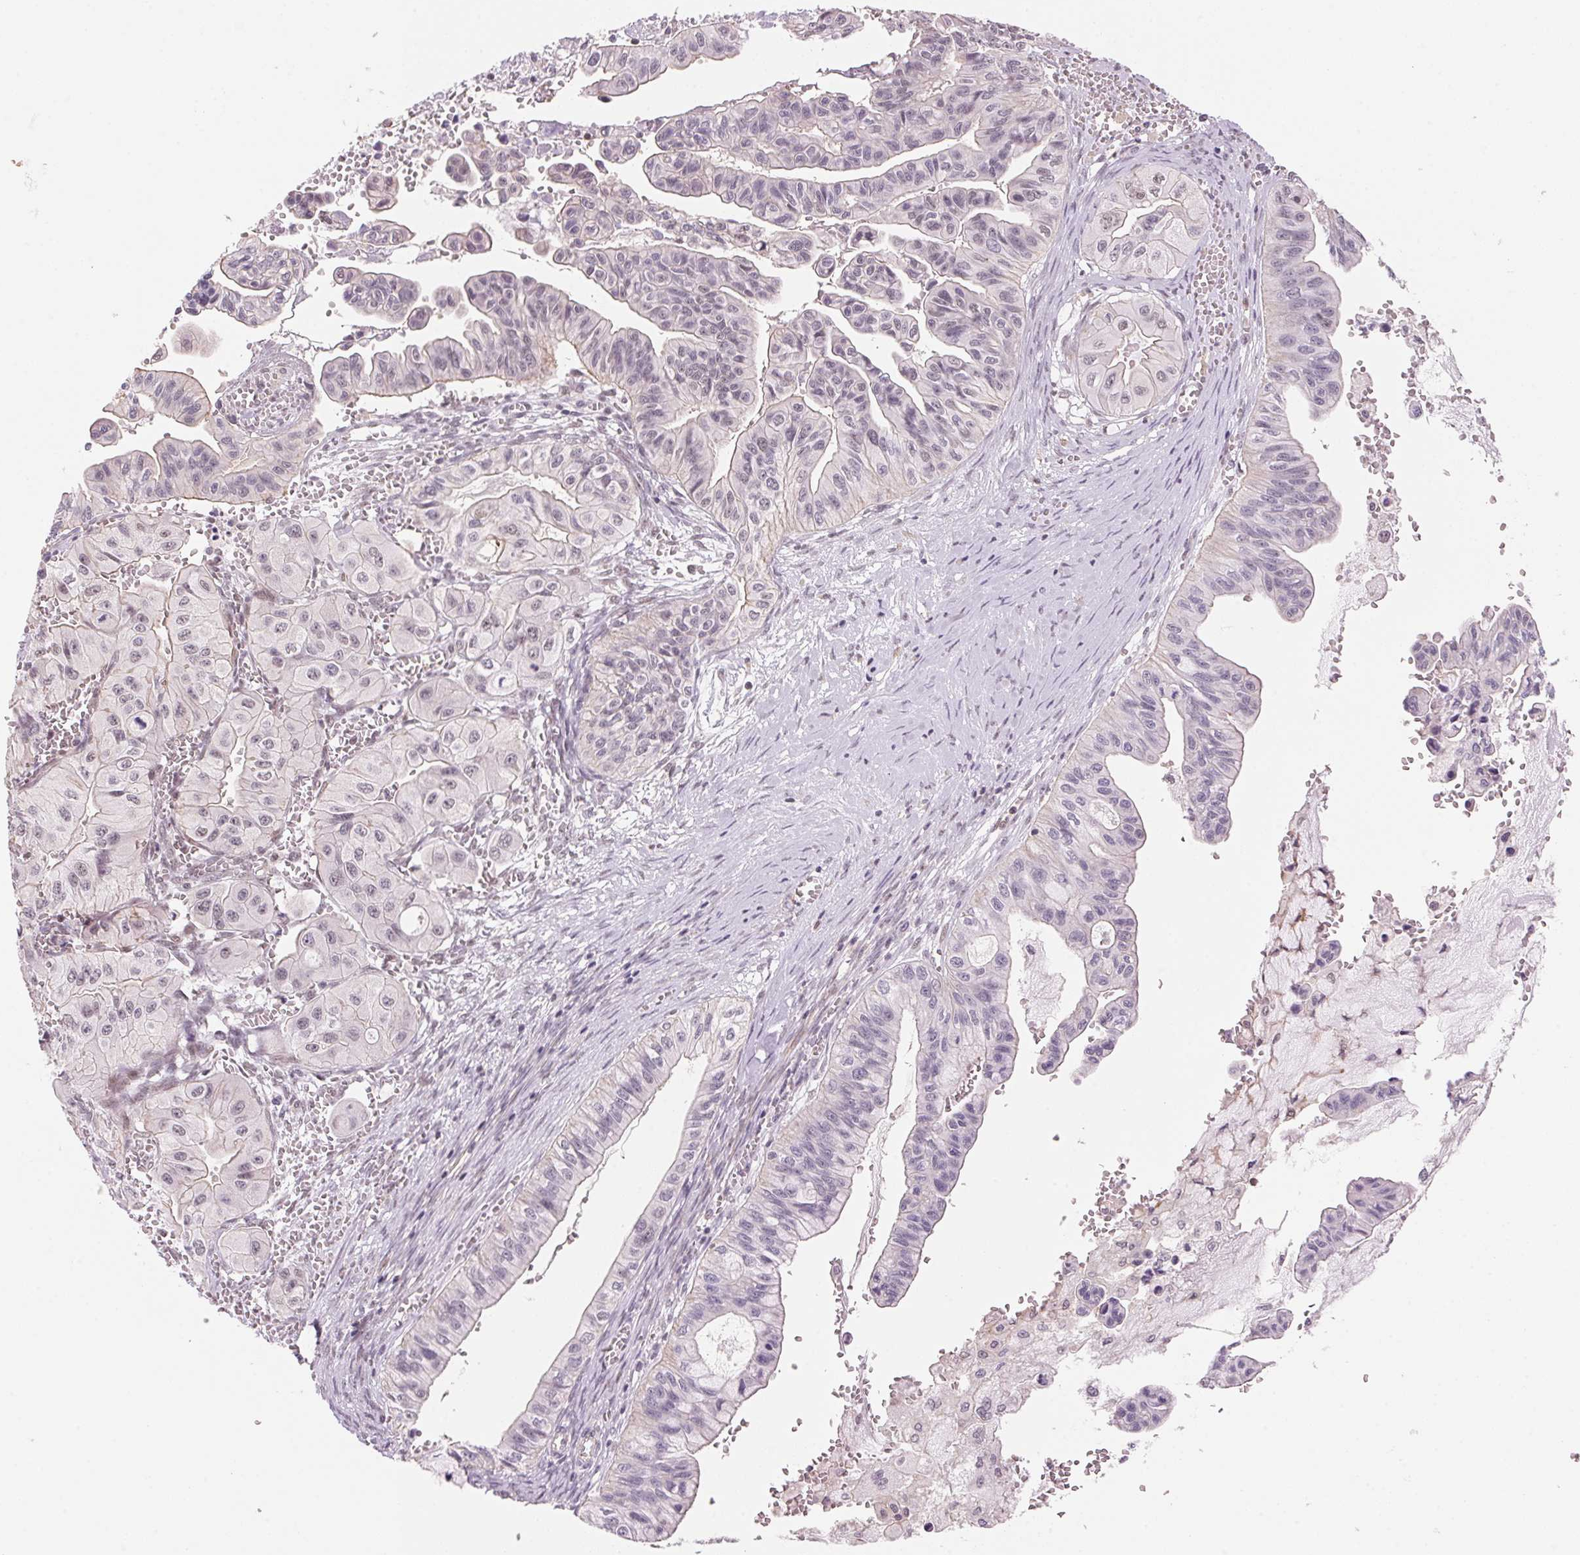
{"staining": {"intensity": "negative", "quantity": "none", "location": "none"}, "tissue": "ovarian cancer", "cell_type": "Tumor cells", "image_type": "cancer", "snomed": [{"axis": "morphology", "description": "Cystadenocarcinoma, mucinous, NOS"}, {"axis": "topography", "description": "Ovary"}], "caption": "The IHC micrograph has no significant expression in tumor cells of ovarian cancer tissue.", "gene": "HNRNPDL", "patient": {"sex": "female", "age": 72}}